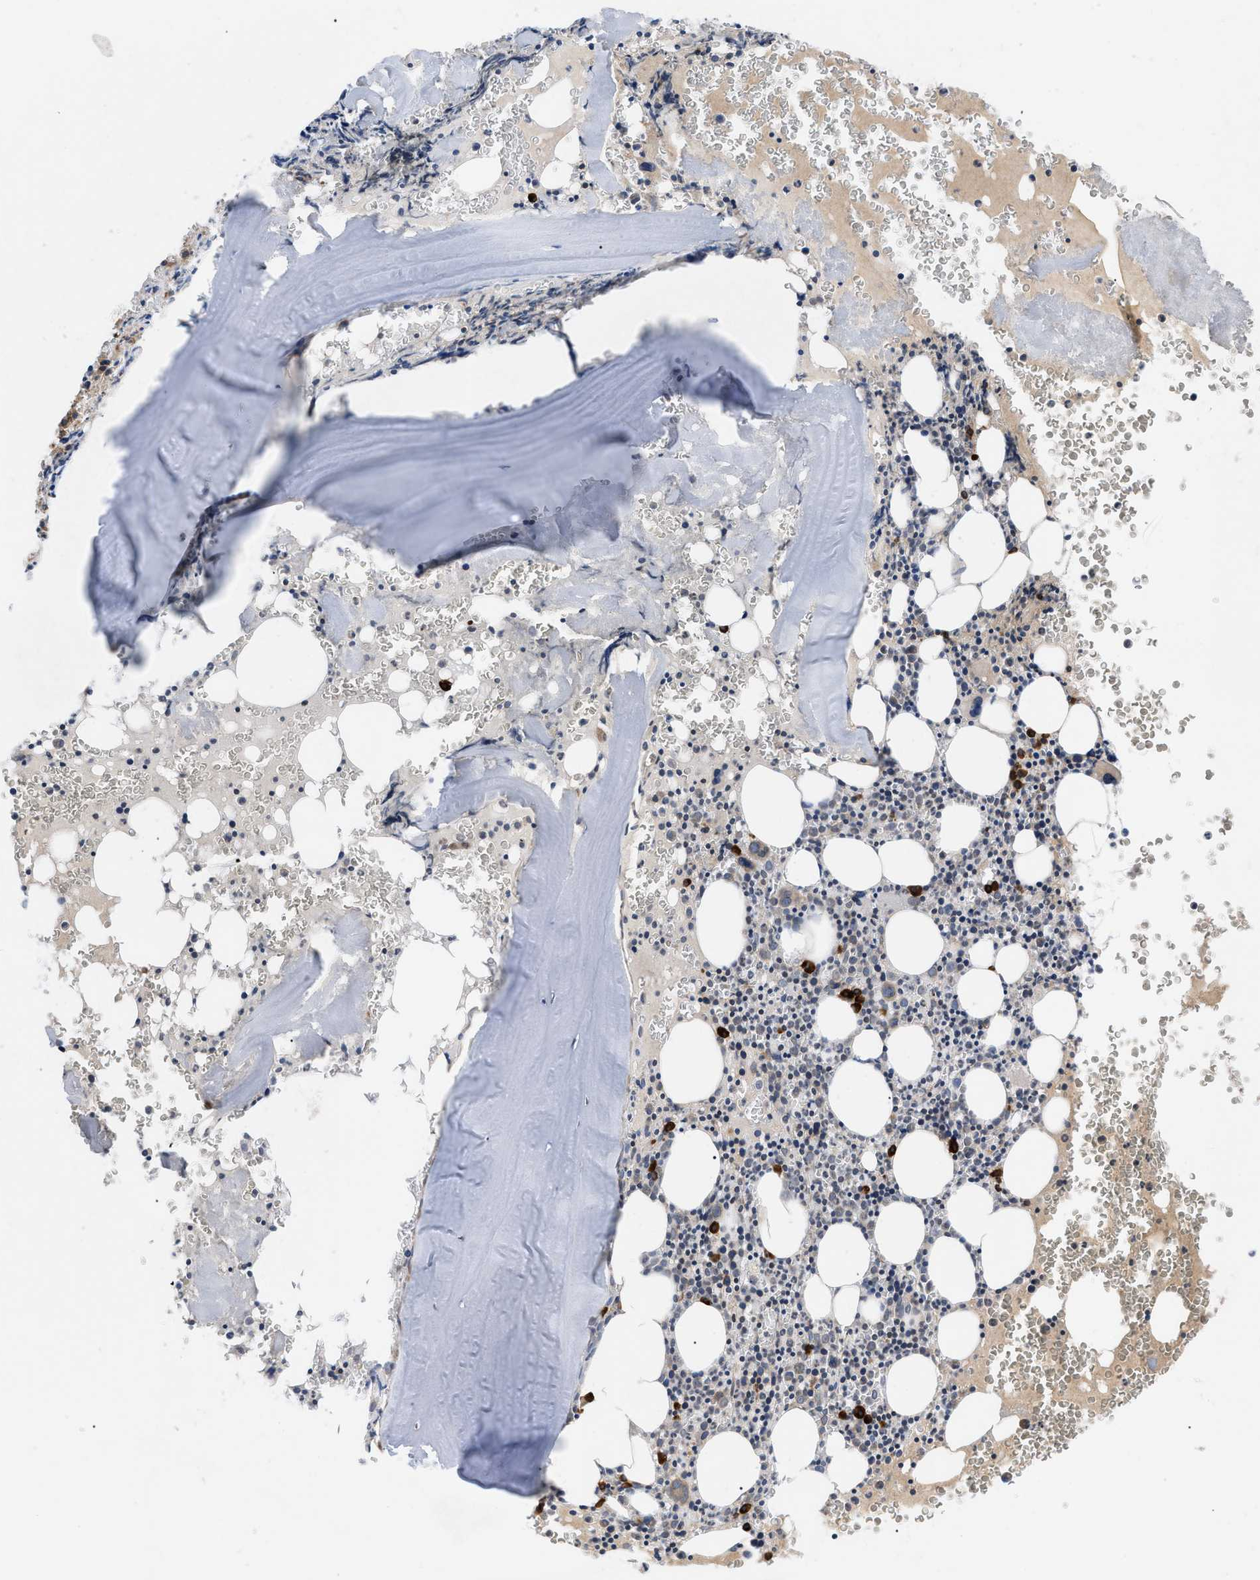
{"staining": {"intensity": "strong", "quantity": "<25%", "location": "cytoplasmic/membranous"}, "tissue": "bone marrow", "cell_type": "Hematopoietic cells", "image_type": "normal", "snomed": [{"axis": "morphology", "description": "Normal tissue, NOS"}, {"axis": "morphology", "description": "Inflammation, NOS"}, {"axis": "topography", "description": "Bone marrow"}], "caption": "Bone marrow was stained to show a protein in brown. There is medium levels of strong cytoplasmic/membranous expression in approximately <25% of hematopoietic cells. The protein is shown in brown color, while the nuclei are stained blue.", "gene": "DERL1", "patient": {"sex": "male", "age": 37}}